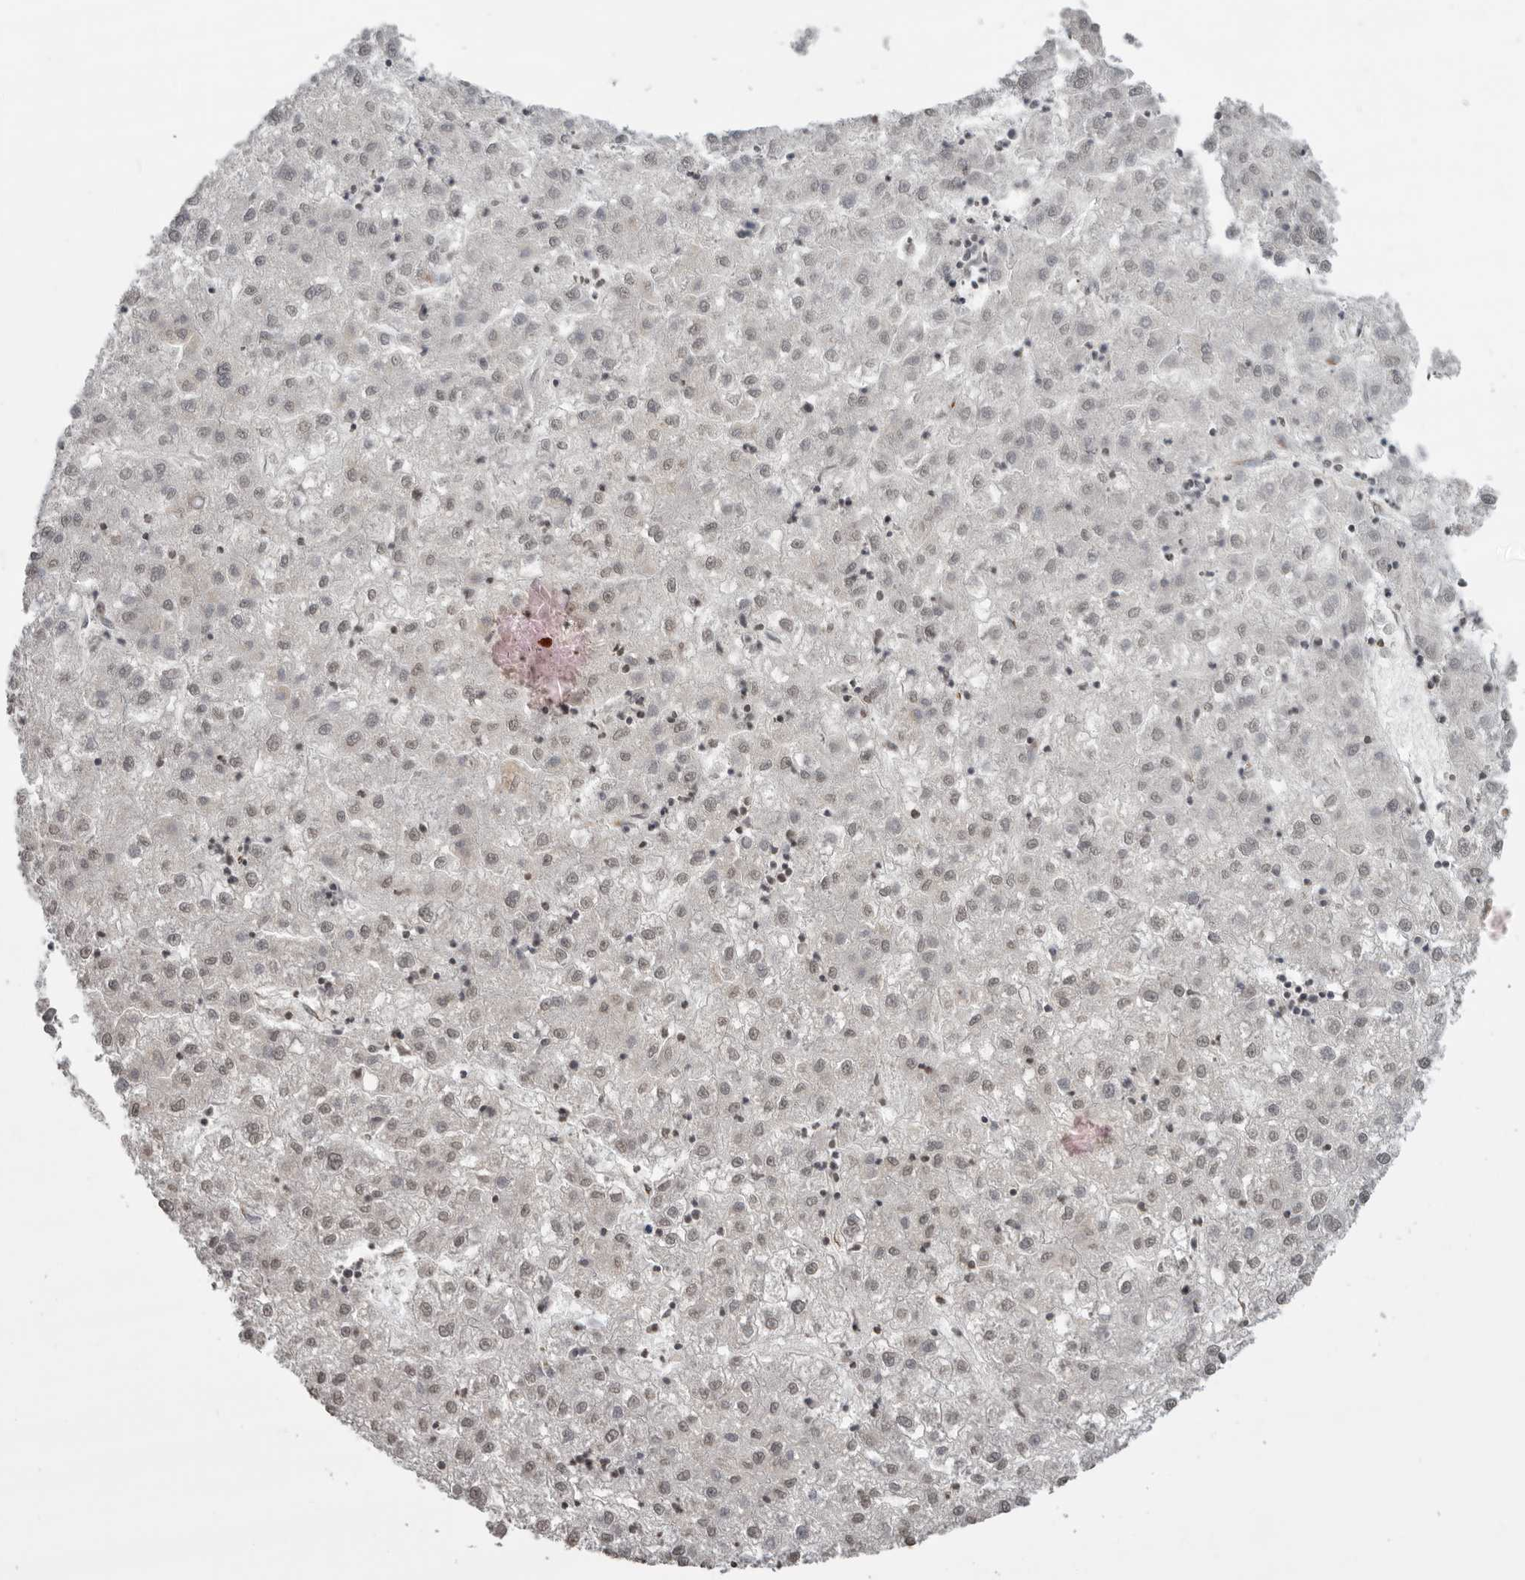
{"staining": {"intensity": "weak", "quantity": "<25%", "location": "nuclear"}, "tissue": "liver cancer", "cell_type": "Tumor cells", "image_type": "cancer", "snomed": [{"axis": "morphology", "description": "Carcinoma, Hepatocellular, NOS"}, {"axis": "topography", "description": "Liver"}], "caption": "Immunohistochemistry (IHC) histopathology image of neoplastic tissue: liver hepatocellular carcinoma stained with DAB (3,3'-diaminobenzidine) reveals no significant protein positivity in tumor cells.", "gene": "PPP1R10", "patient": {"sex": "male", "age": 72}}